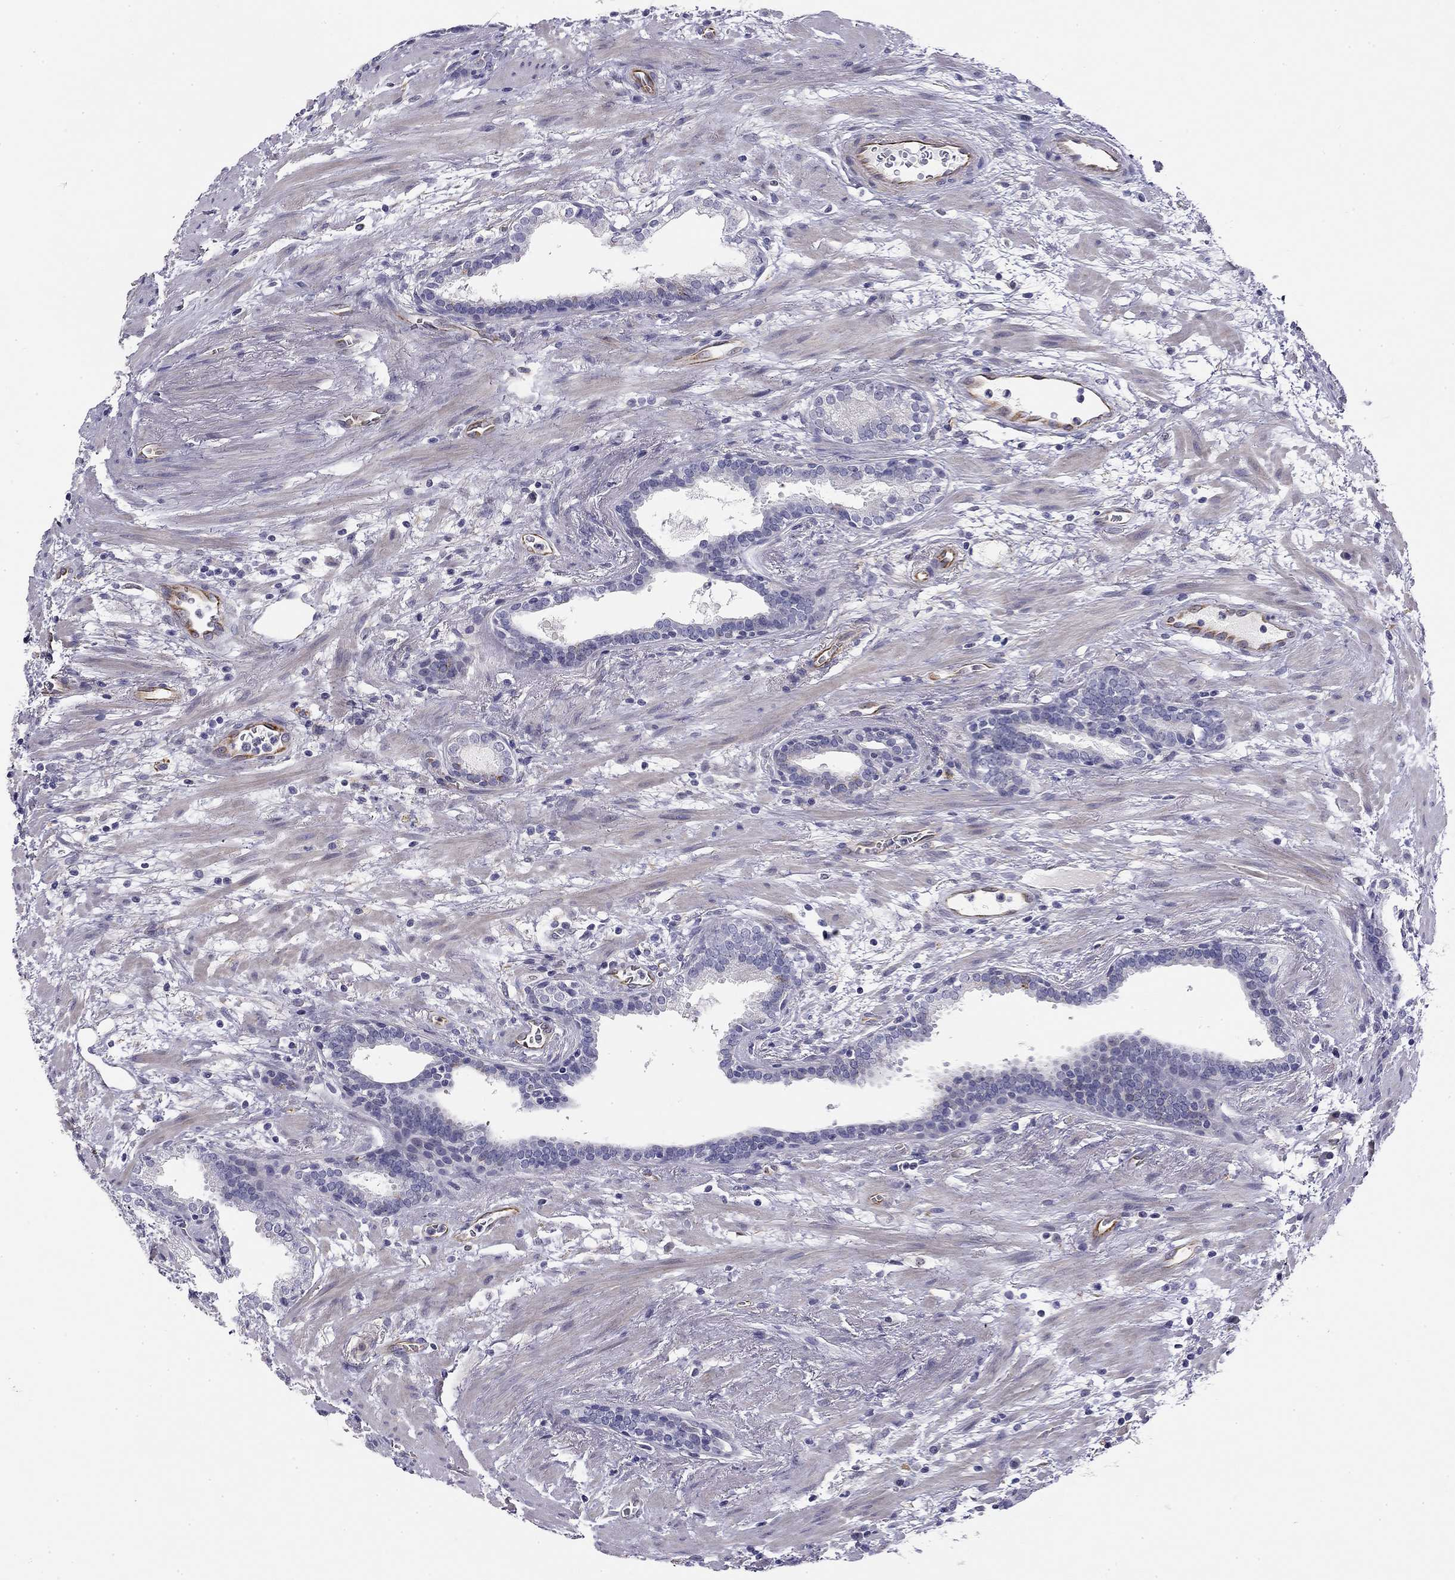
{"staining": {"intensity": "negative", "quantity": "none", "location": "none"}, "tissue": "prostate cancer", "cell_type": "Tumor cells", "image_type": "cancer", "snomed": [{"axis": "morphology", "description": "Adenocarcinoma, NOS"}, {"axis": "topography", "description": "Prostate"}], "caption": "DAB immunohistochemical staining of human adenocarcinoma (prostate) reveals no significant expression in tumor cells.", "gene": "RTL1", "patient": {"sex": "male", "age": 66}}